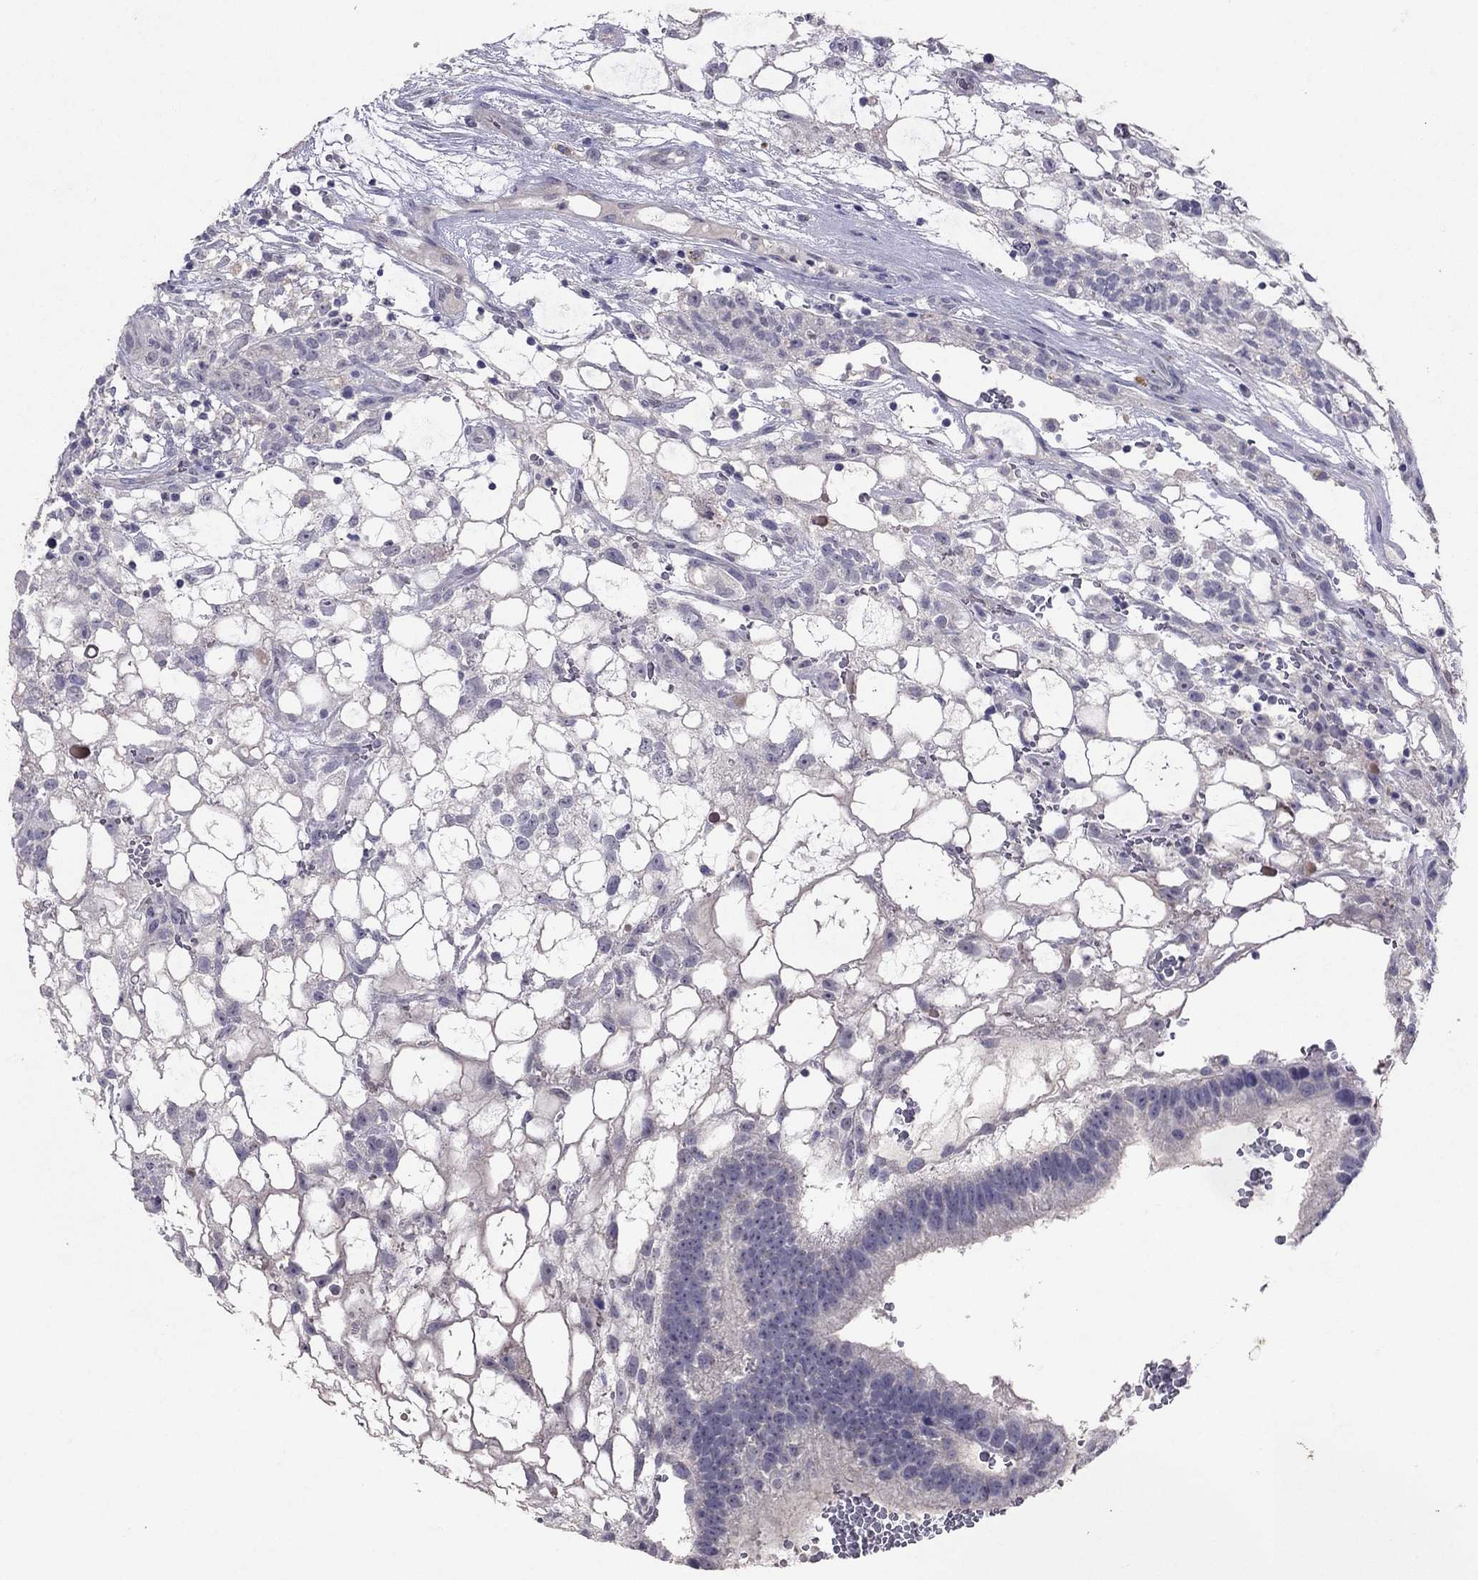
{"staining": {"intensity": "negative", "quantity": "none", "location": "none"}, "tissue": "testis cancer", "cell_type": "Tumor cells", "image_type": "cancer", "snomed": [{"axis": "morphology", "description": "Normal tissue, NOS"}, {"axis": "morphology", "description": "Carcinoma, Embryonal, NOS"}, {"axis": "topography", "description": "Testis"}, {"axis": "topography", "description": "Epididymis"}], "caption": "There is no significant positivity in tumor cells of embryonal carcinoma (testis).", "gene": "FST", "patient": {"sex": "male", "age": 32}}